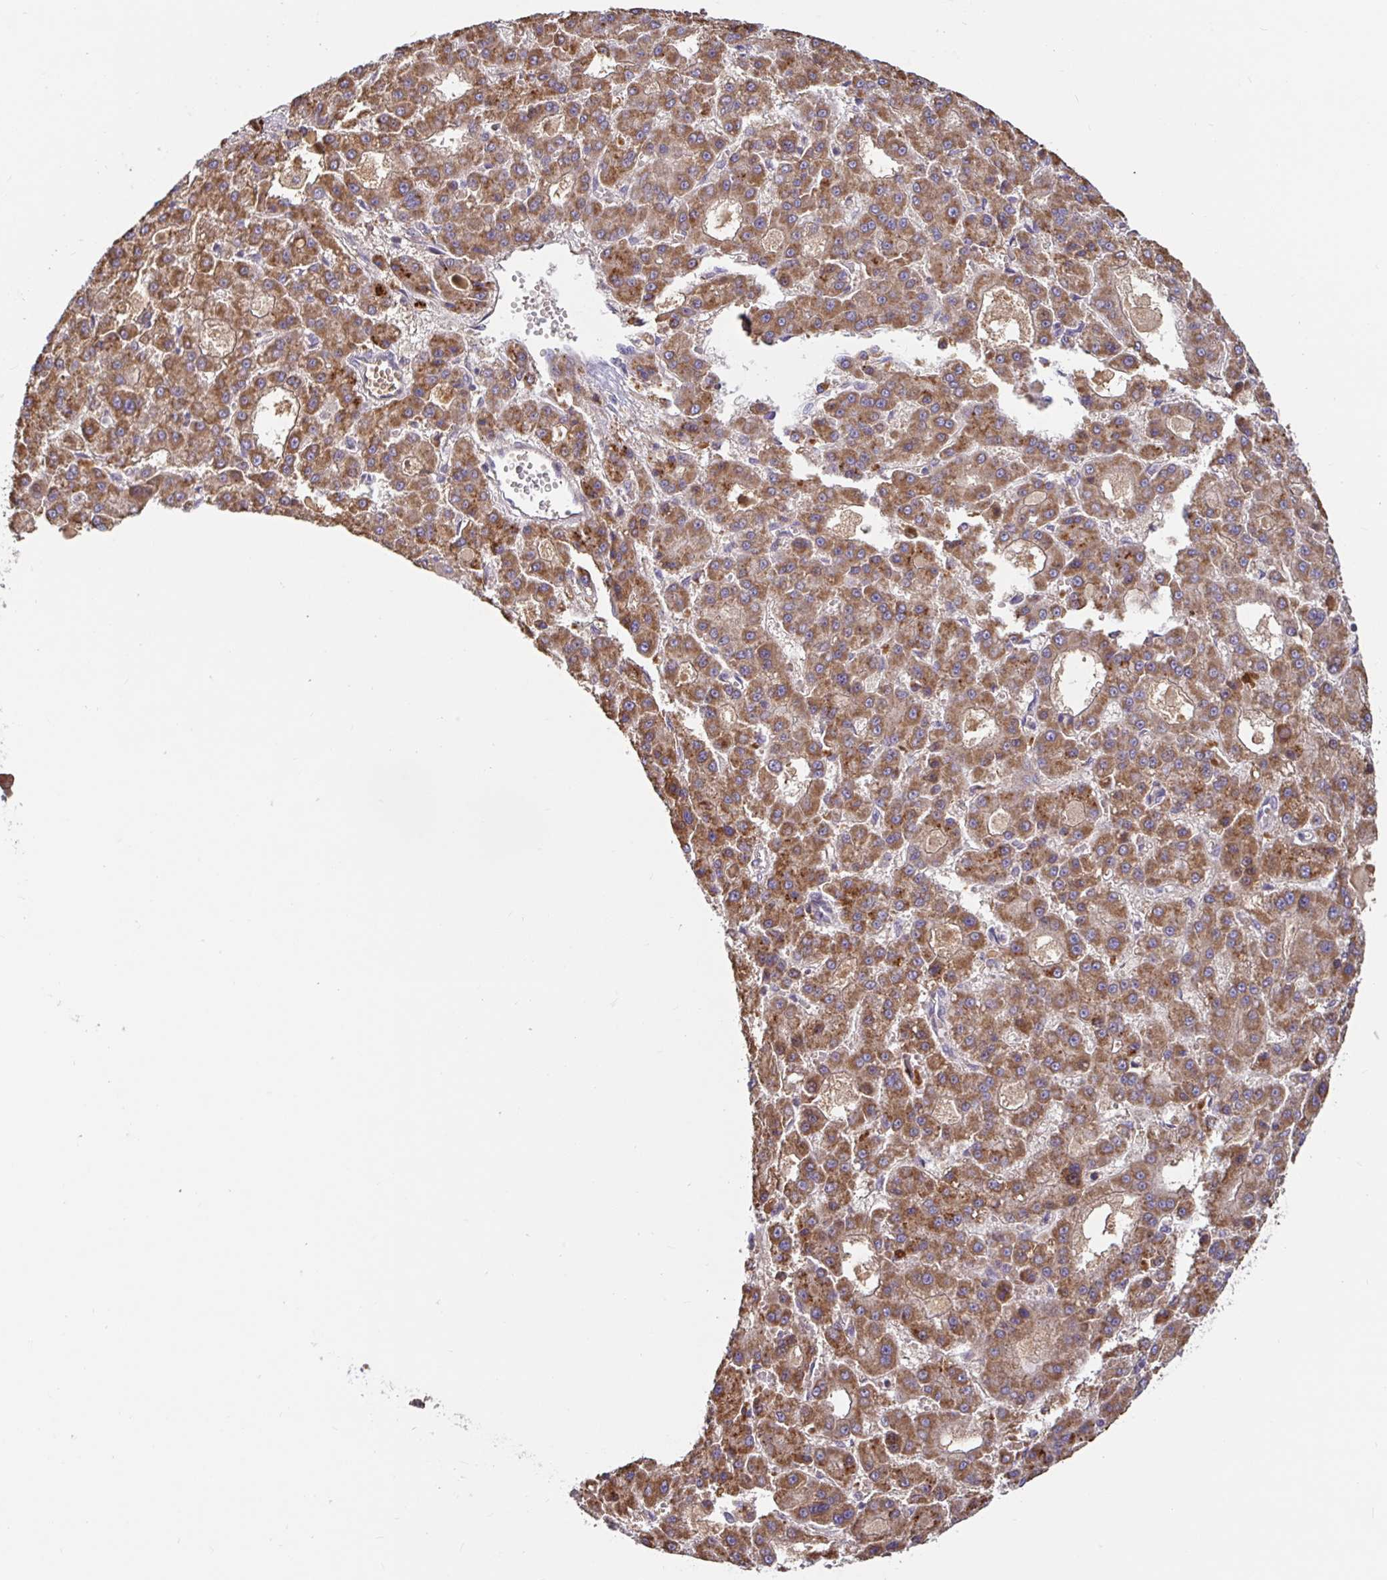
{"staining": {"intensity": "moderate", "quantity": ">75%", "location": "cytoplasmic/membranous"}, "tissue": "liver cancer", "cell_type": "Tumor cells", "image_type": "cancer", "snomed": [{"axis": "morphology", "description": "Carcinoma, Hepatocellular, NOS"}, {"axis": "topography", "description": "Liver"}], "caption": "IHC micrograph of neoplastic tissue: human hepatocellular carcinoma (liver) stained using immunohistochemistry (IHC) demonstrates medium levels of moderate protein expression localized specifically in the cytoplasmic/membranous of tumor cells, appearing as a cytoplasmic/membranous brown color.", "gene": "LARP1", "patient": {"sex": "male", "age": 70}}